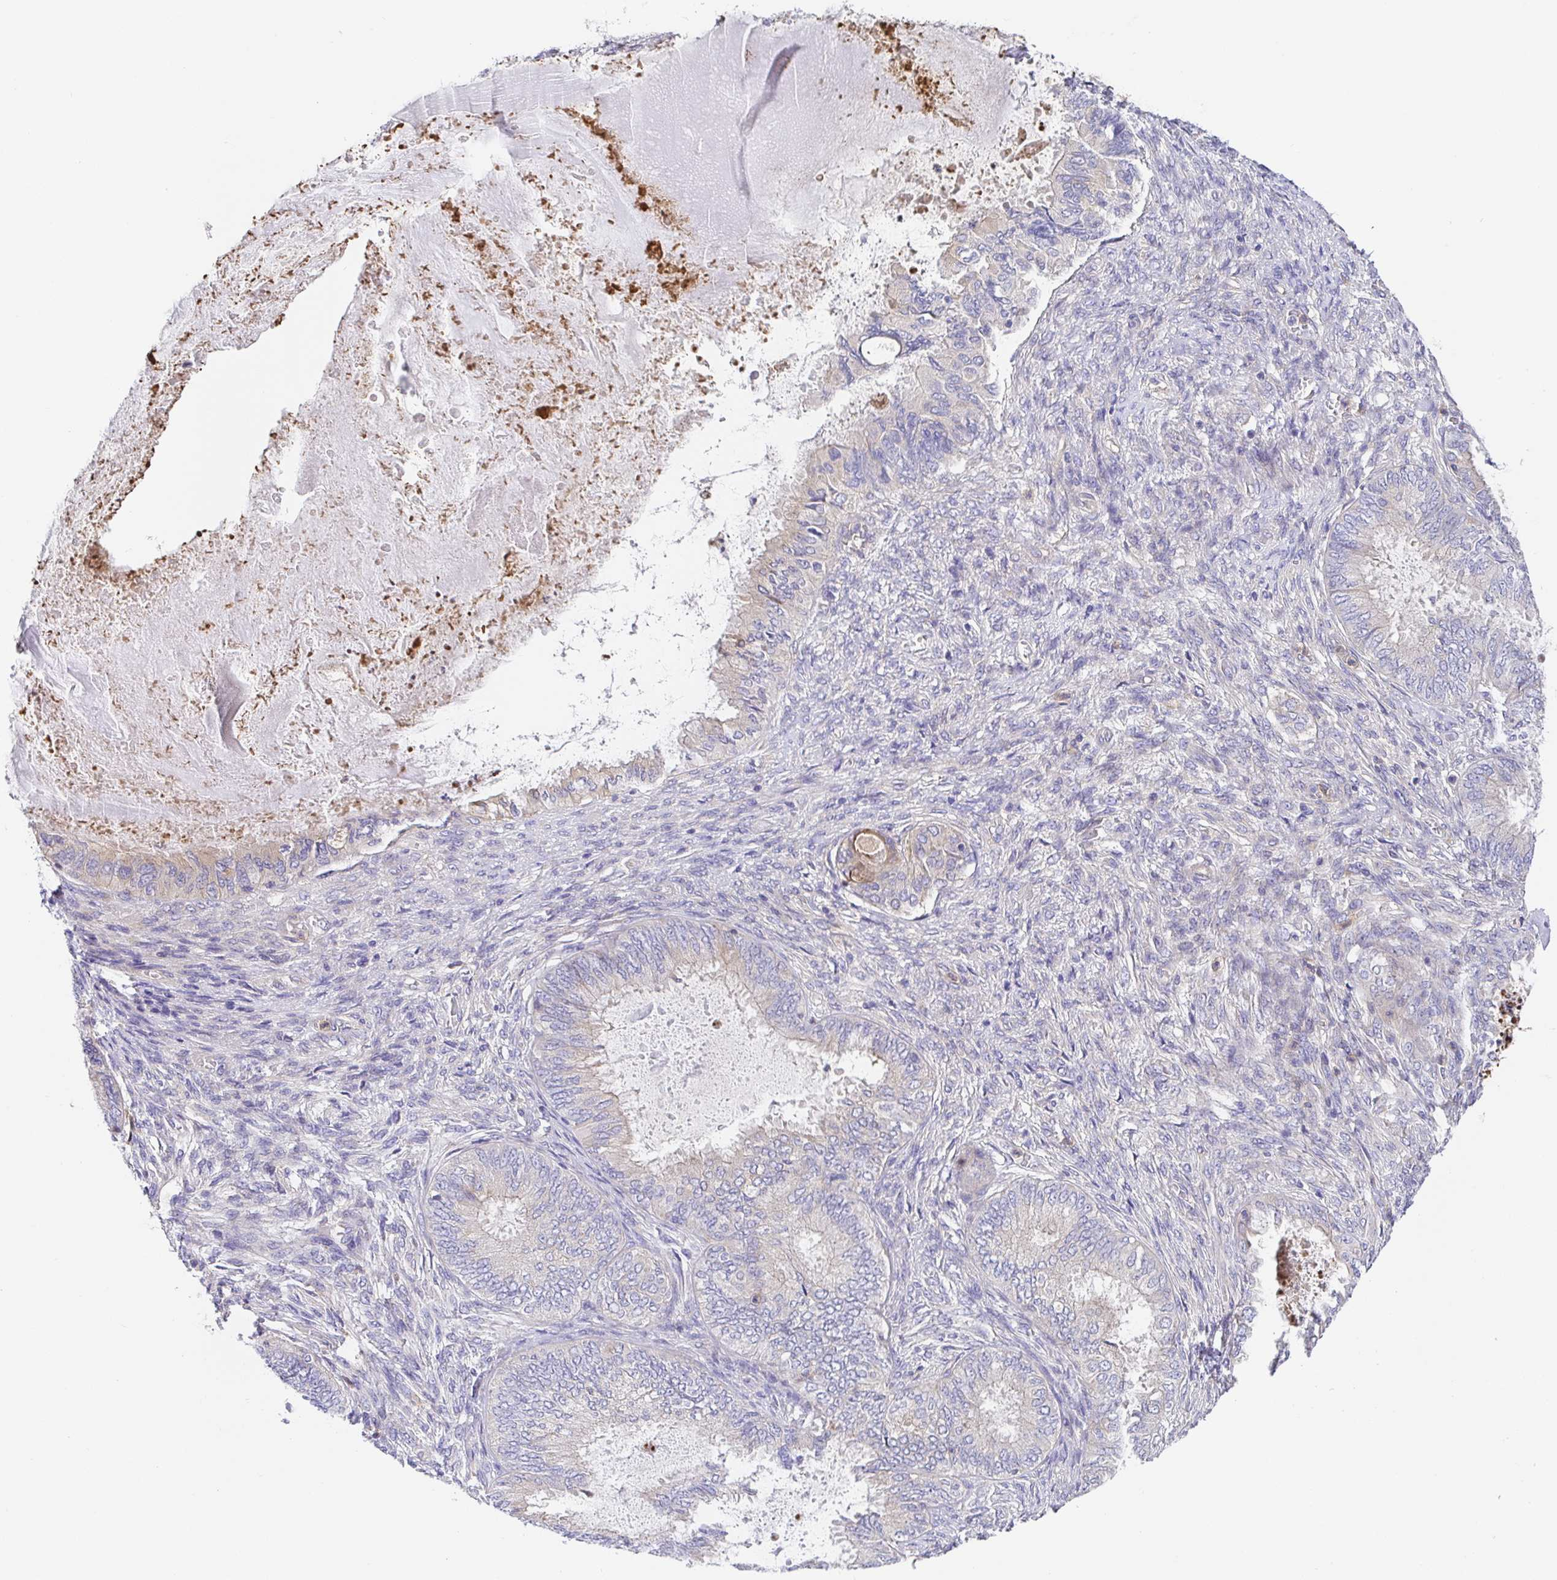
{"staining": {"intensity": "negative", "quantity": "none", "location": "none"}, "tissue": "ovarian cancer", "cell_type": "Tumor cells", "image_type": "cancer", "snomed": [{"axis": "morphology", "description": "Carcinoma, endometroid"}, {"axis": "topography", "description": "Ovary"}], "caption": "There is no significant positivity in tumor cells of ovarian cancer (endometroid carcinoma).", "gene": "GOLGA1", "patient": {"sex": "female", "age": 70}}